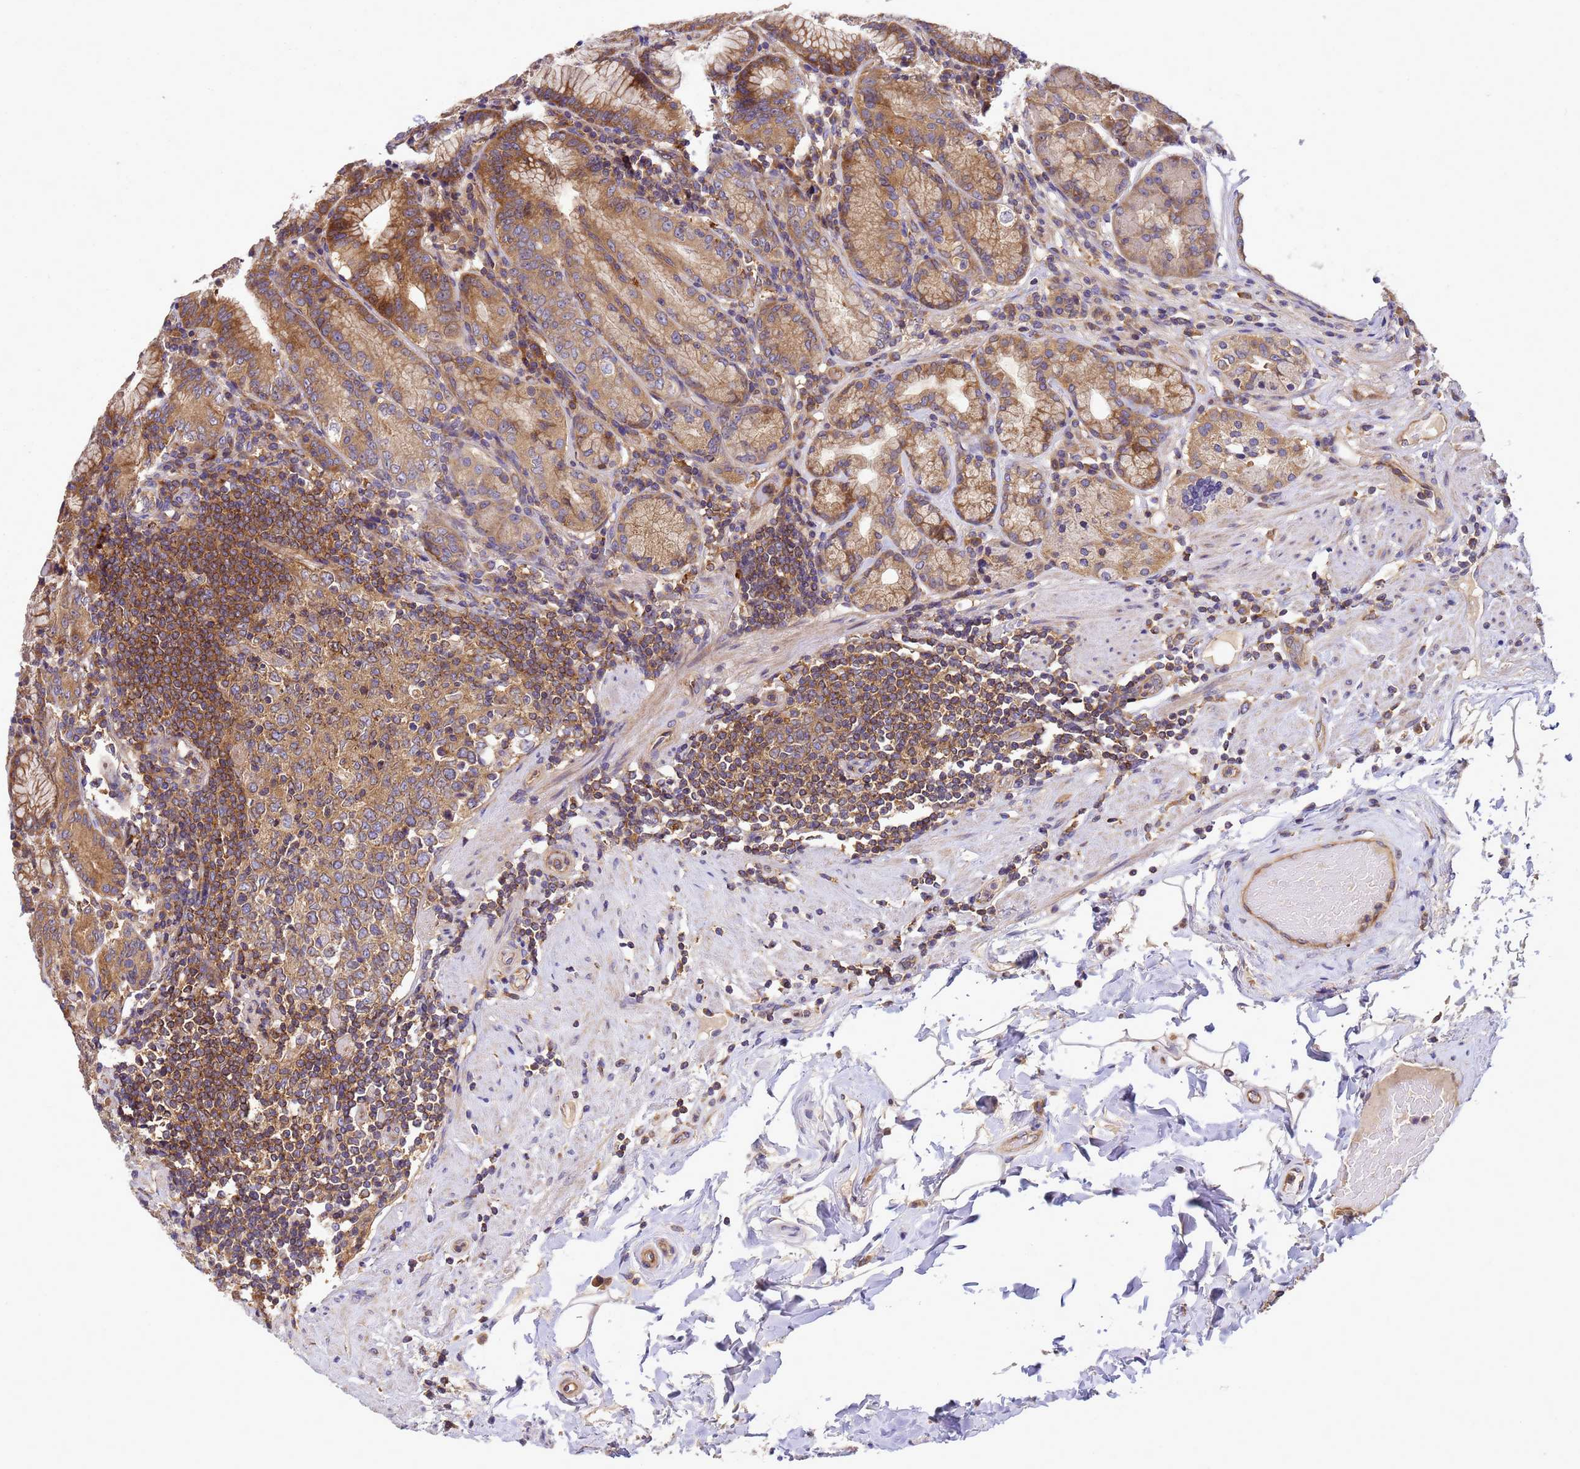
{"staining": {"intensity": "moderate", "quantity": ">75%", "location": "cytoplasmic/membranous"}, "tissue": "stomach", "cell_type": "Glandular cells", "image_type": "normal", "snomed": [{"axis": "morphology", "description": "Normal tissue, NOS"}, {"axis": "topography", "description": "Stomach, upper"}, {"axis": "topography", "description": "Stomach, lower"}], "caption": "Immunohistochemical staining of unremarkable stomach reveals moderate cytoplasmic/membranous protein staining in approximately >75% of glandular cells.", "gene": "BECN1", "patient": {"sex": "female", "age": 76}}